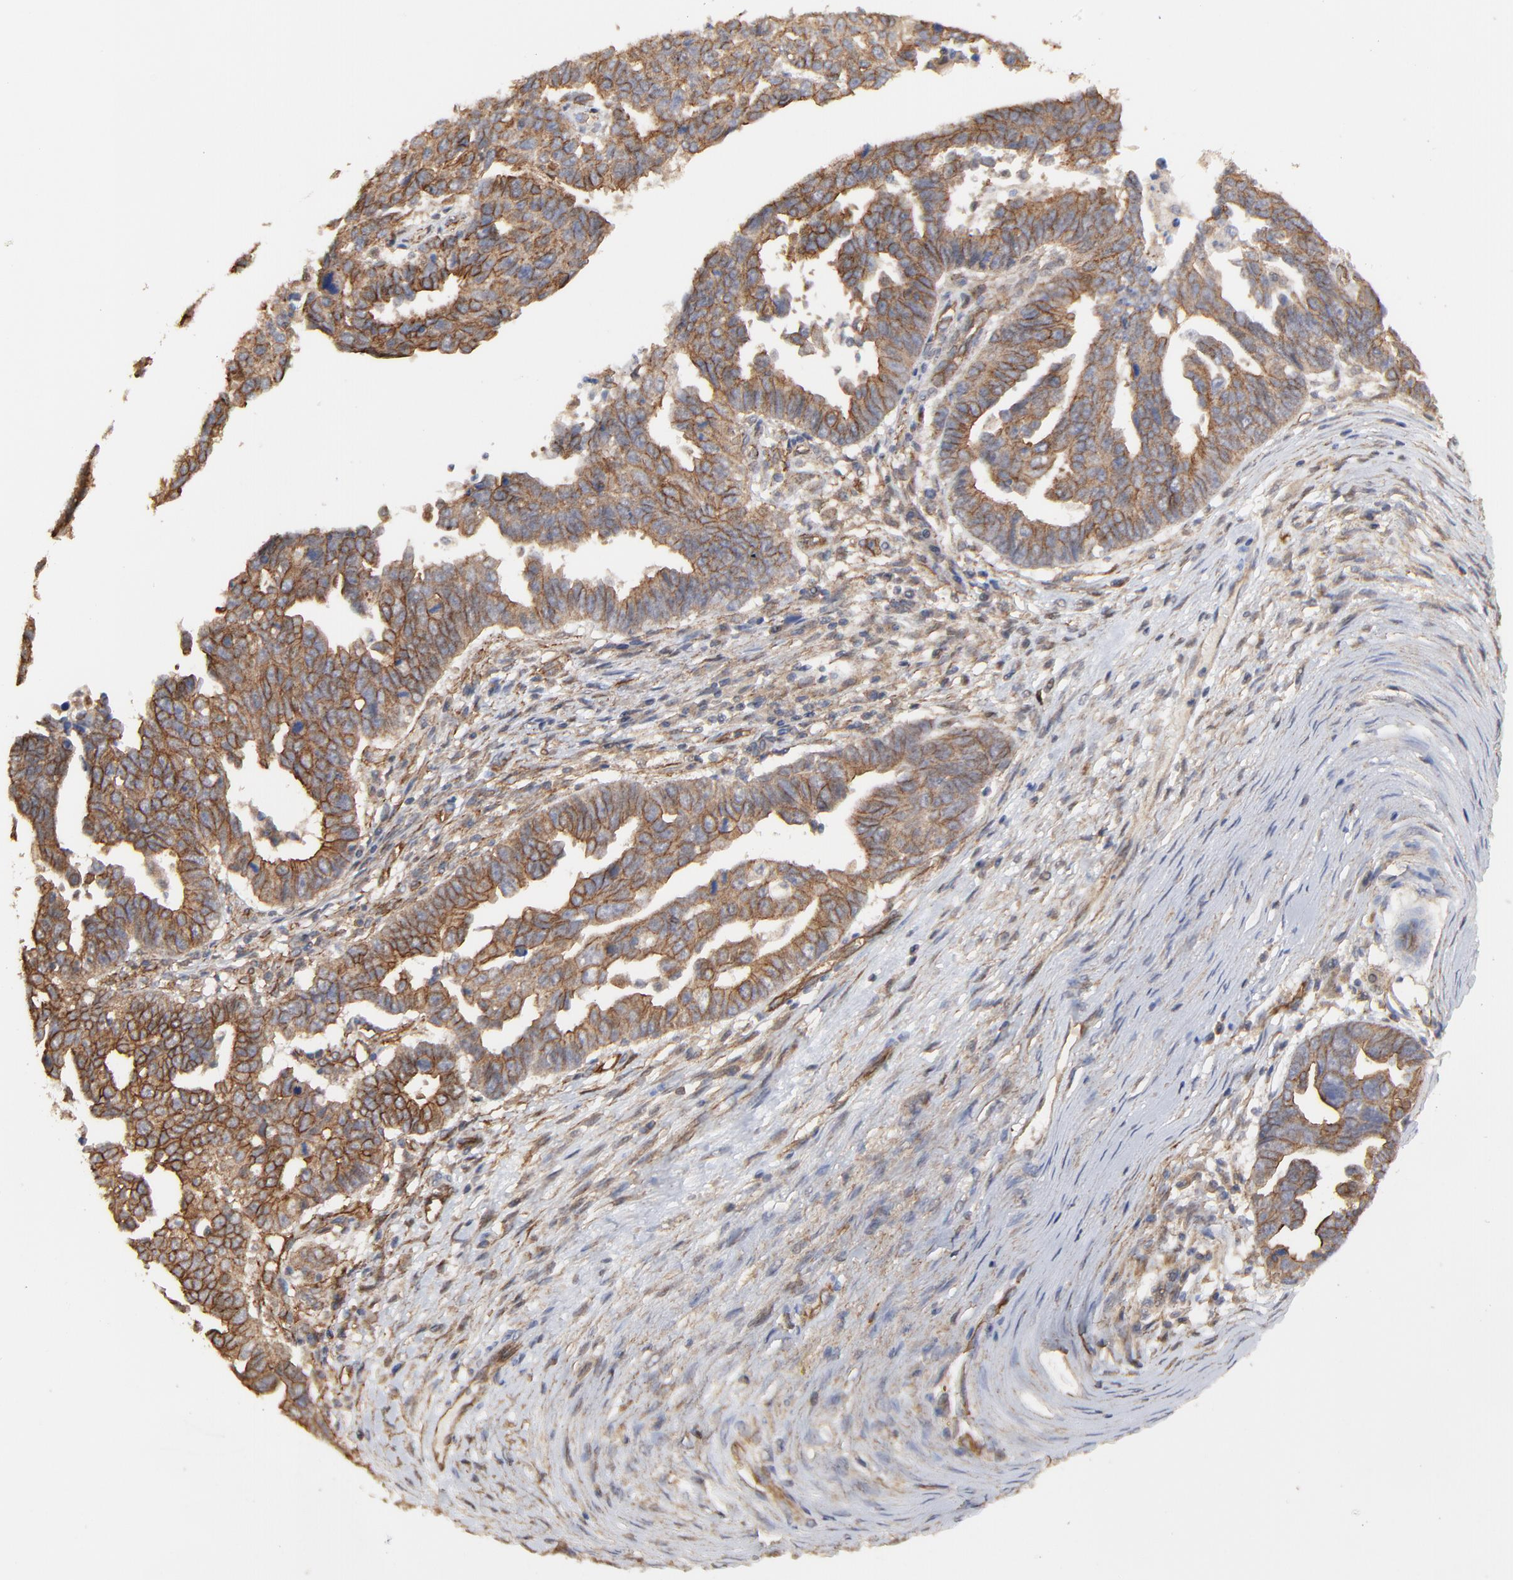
{"staining": {"intensity": "moderate", "quantity": ">75%", "location": "cytoplasmic/membranous"}, "tissue": "ovarian cancer", "cell_type": "Tumor cells", "image_type": "cancer", "snomed": [{"axis": "morphology", "description": "Carcinoma, endometroid"}, {"axis": "morphology", "description": "Cystadenocarcinoma, serous, NOS"}, {"axis": "topography", "description": "Ovary"}], "caption": "Brown immunohistochemical staining in ovarian cancer (endometroid carcinoma) demonstrates moderate cytoplasmic/membranous positivity in approximately >75% of tumor cells.", "gene": "ARMT1", "patient": {"sex": "female", "age": 45}}